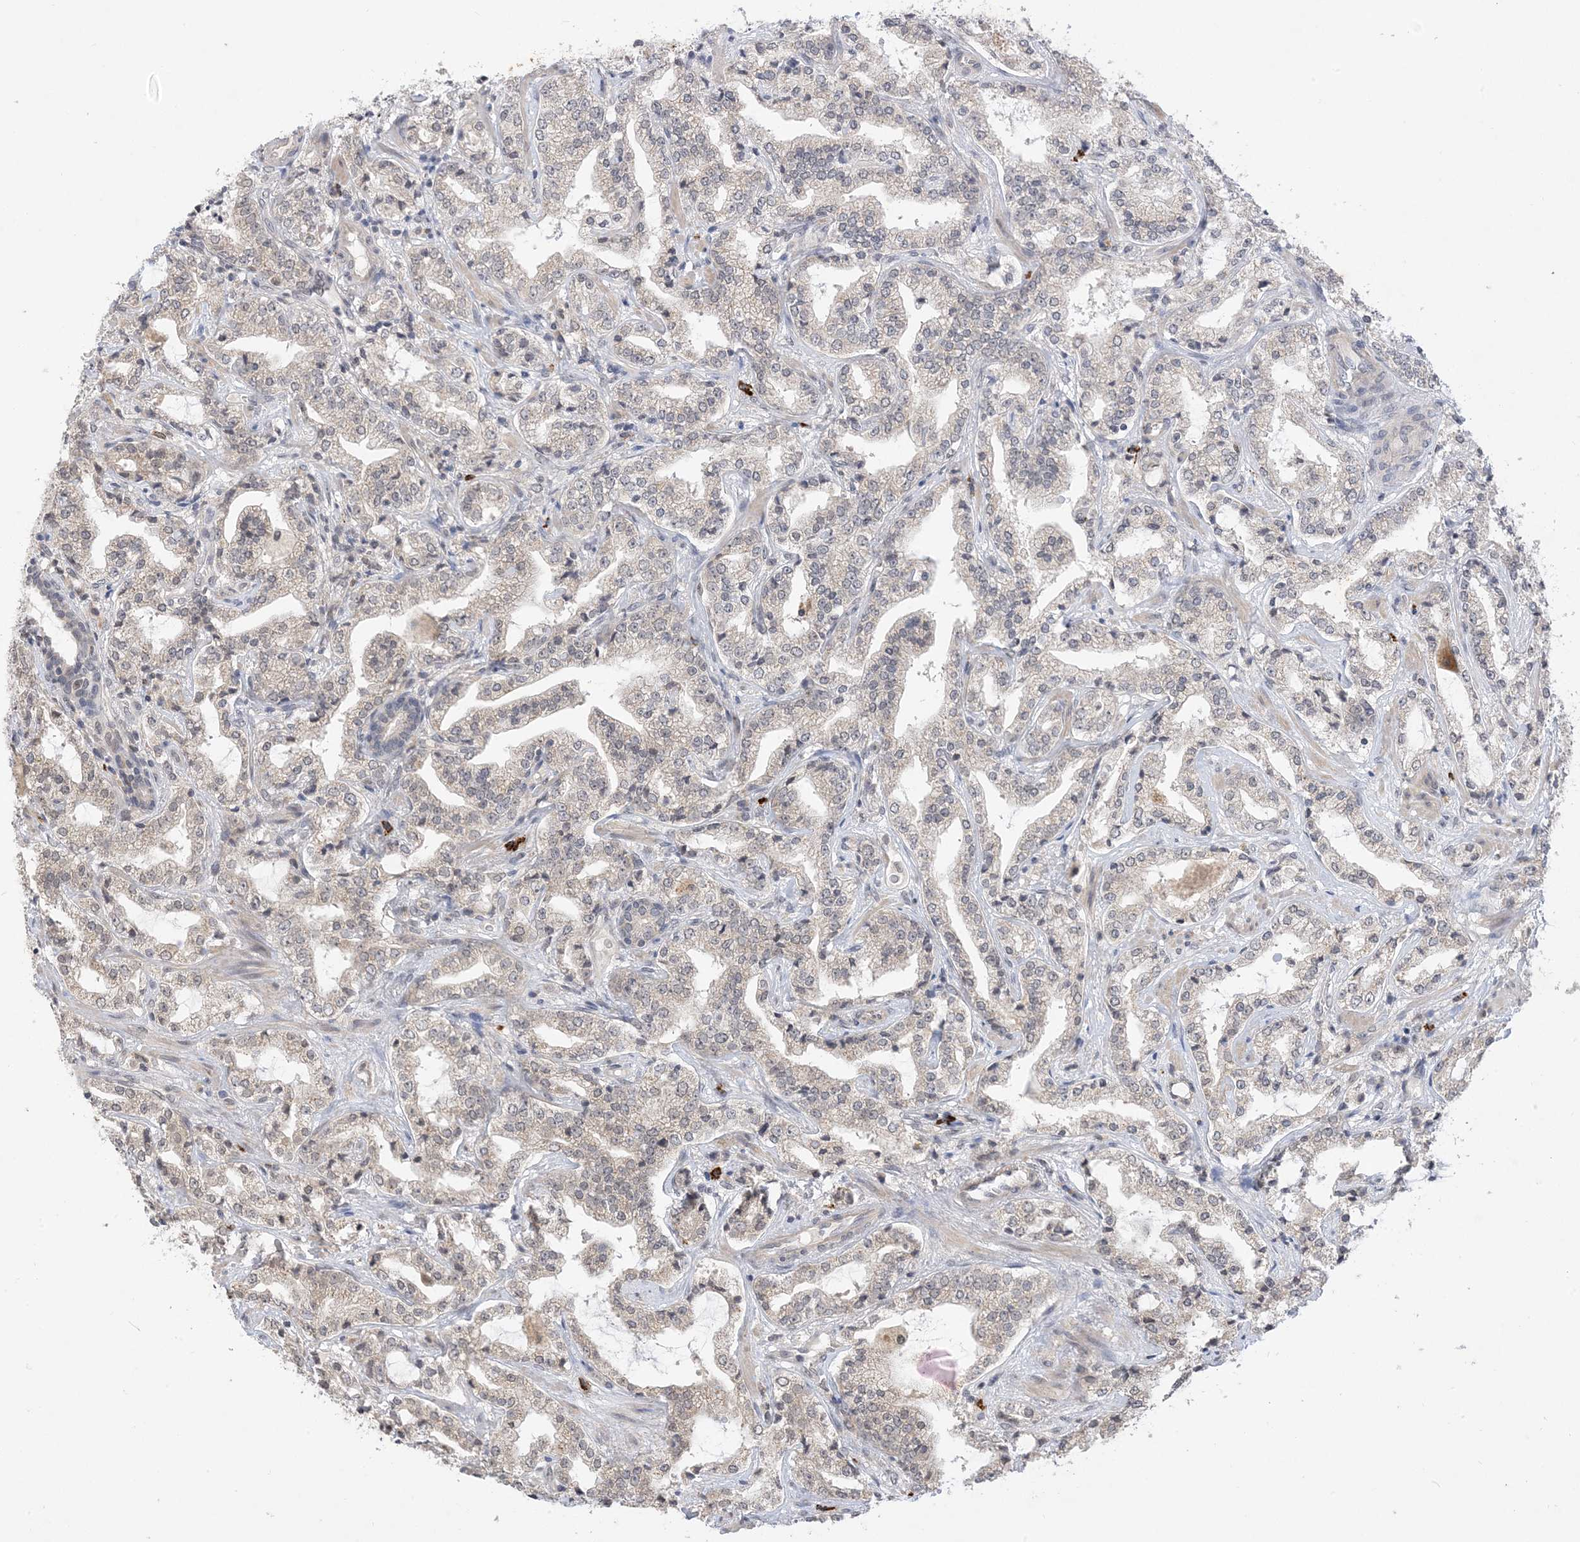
{"staining": {"intensity": "negative", "quantity": "none", "location": "none"}, "tissue": "prostate cancer", "cell_type": "Tumor cells", "image_type": "cancer", "snomed": [{"axis": "morphology", "description": "Adenocarcinoma, High grade"}, {"axis": "topography", "description": "Prostate"}], "caption": "The immunohistochemistry histopathology image has no significant expression in tumor cells of prostate cancer (high-grade adenocarcinoma) tissue.", "gene": "RANBP9", "patient": {"sex": "male", "age": 64}}